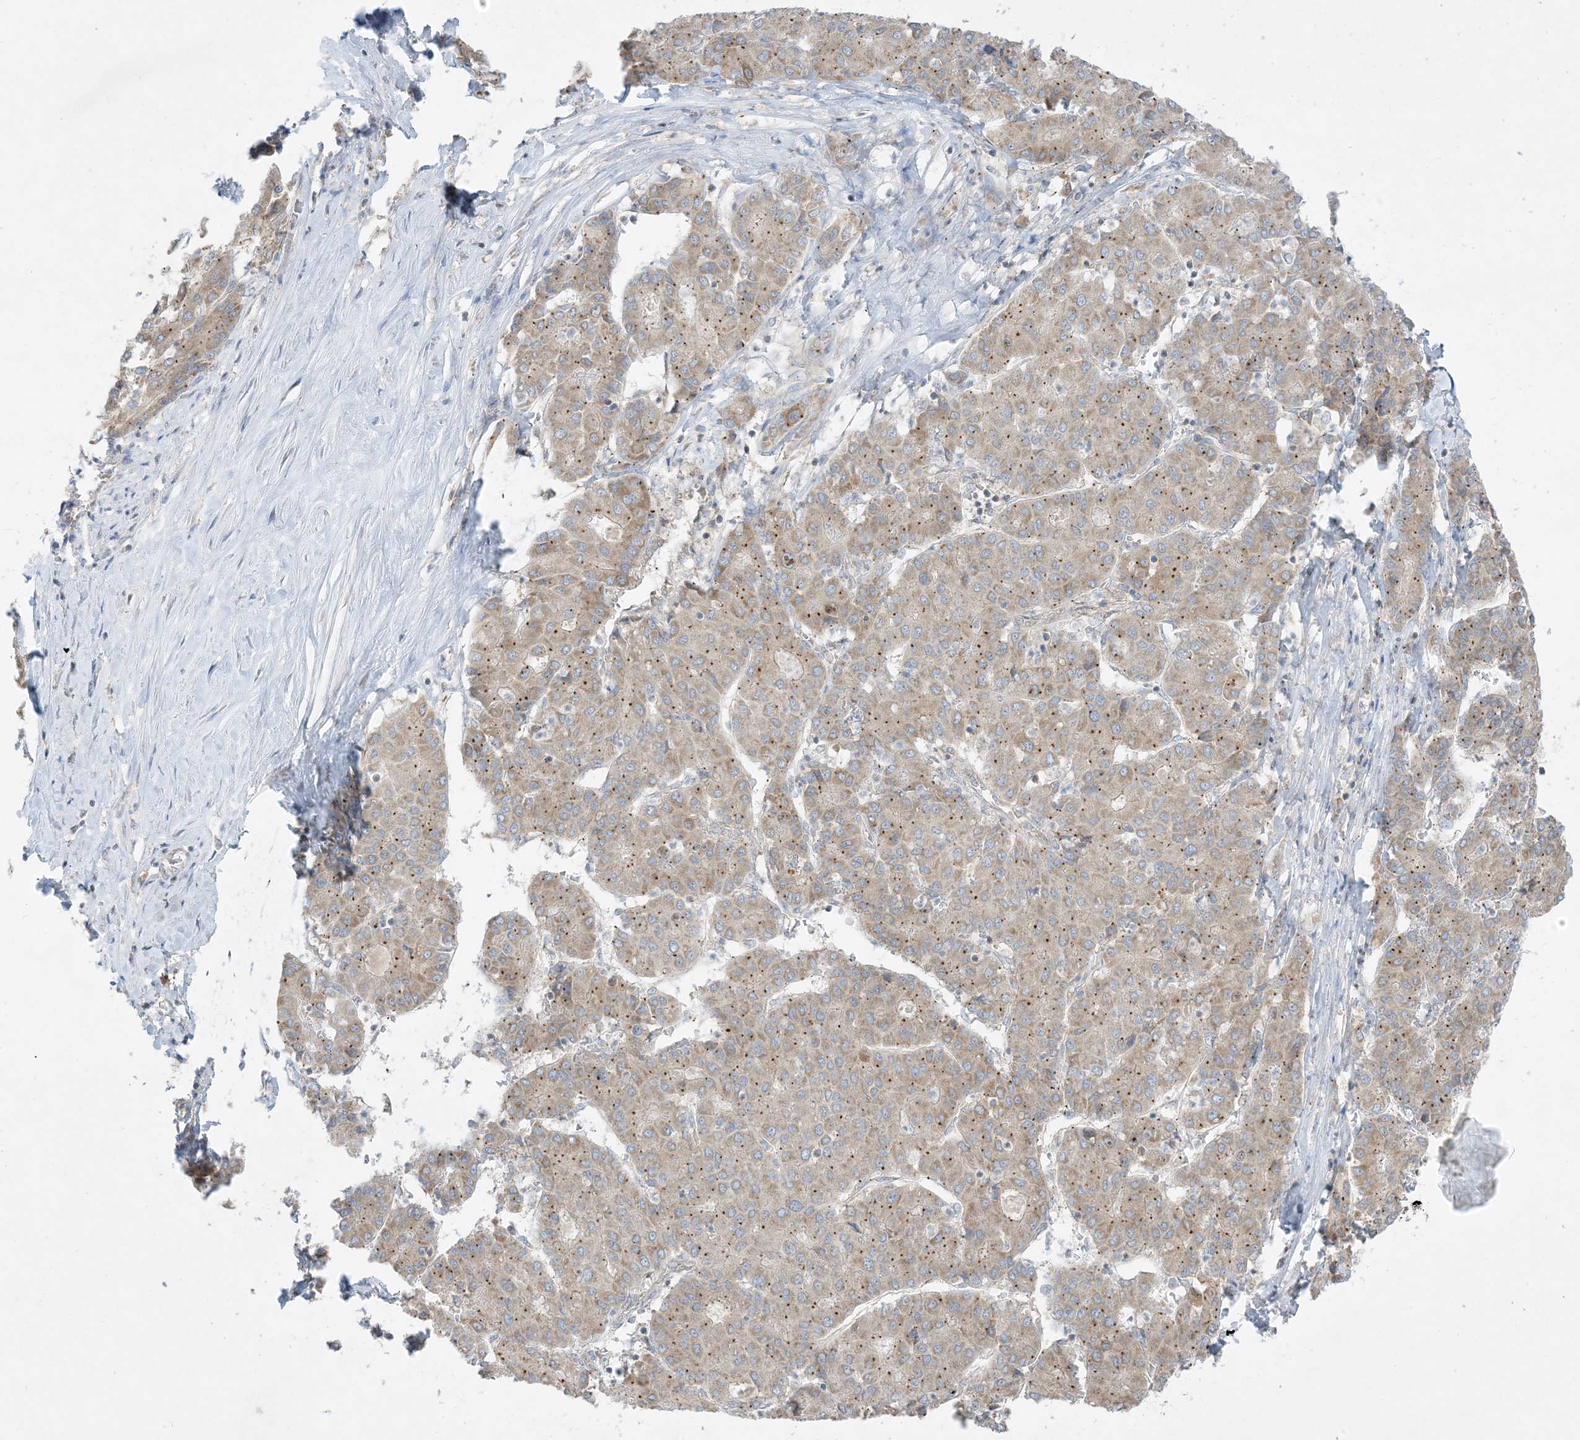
{"staining": {"intensity": "weak", "quantity": ">75%", "location": "cytoplasmic/membranous"}, "tissue": "liver cancer", "cell_type": "Tumor cells", "image_type": "cancer", "snomed": [{"axis": "morphology", "description": "Carcinoma, Hepatocellular, NOS"}, {"axis": "topography", "description": "Liver"}], "caption": "Immunohistochemical staining of human hepatocellular carcinoma (liver) exhibits low levels of weak cytoplasmic/membranous positivity in approximately >75% of tumor cells.", "gene": "RPP40", "patient": {"sex": "male", "age": 65}}